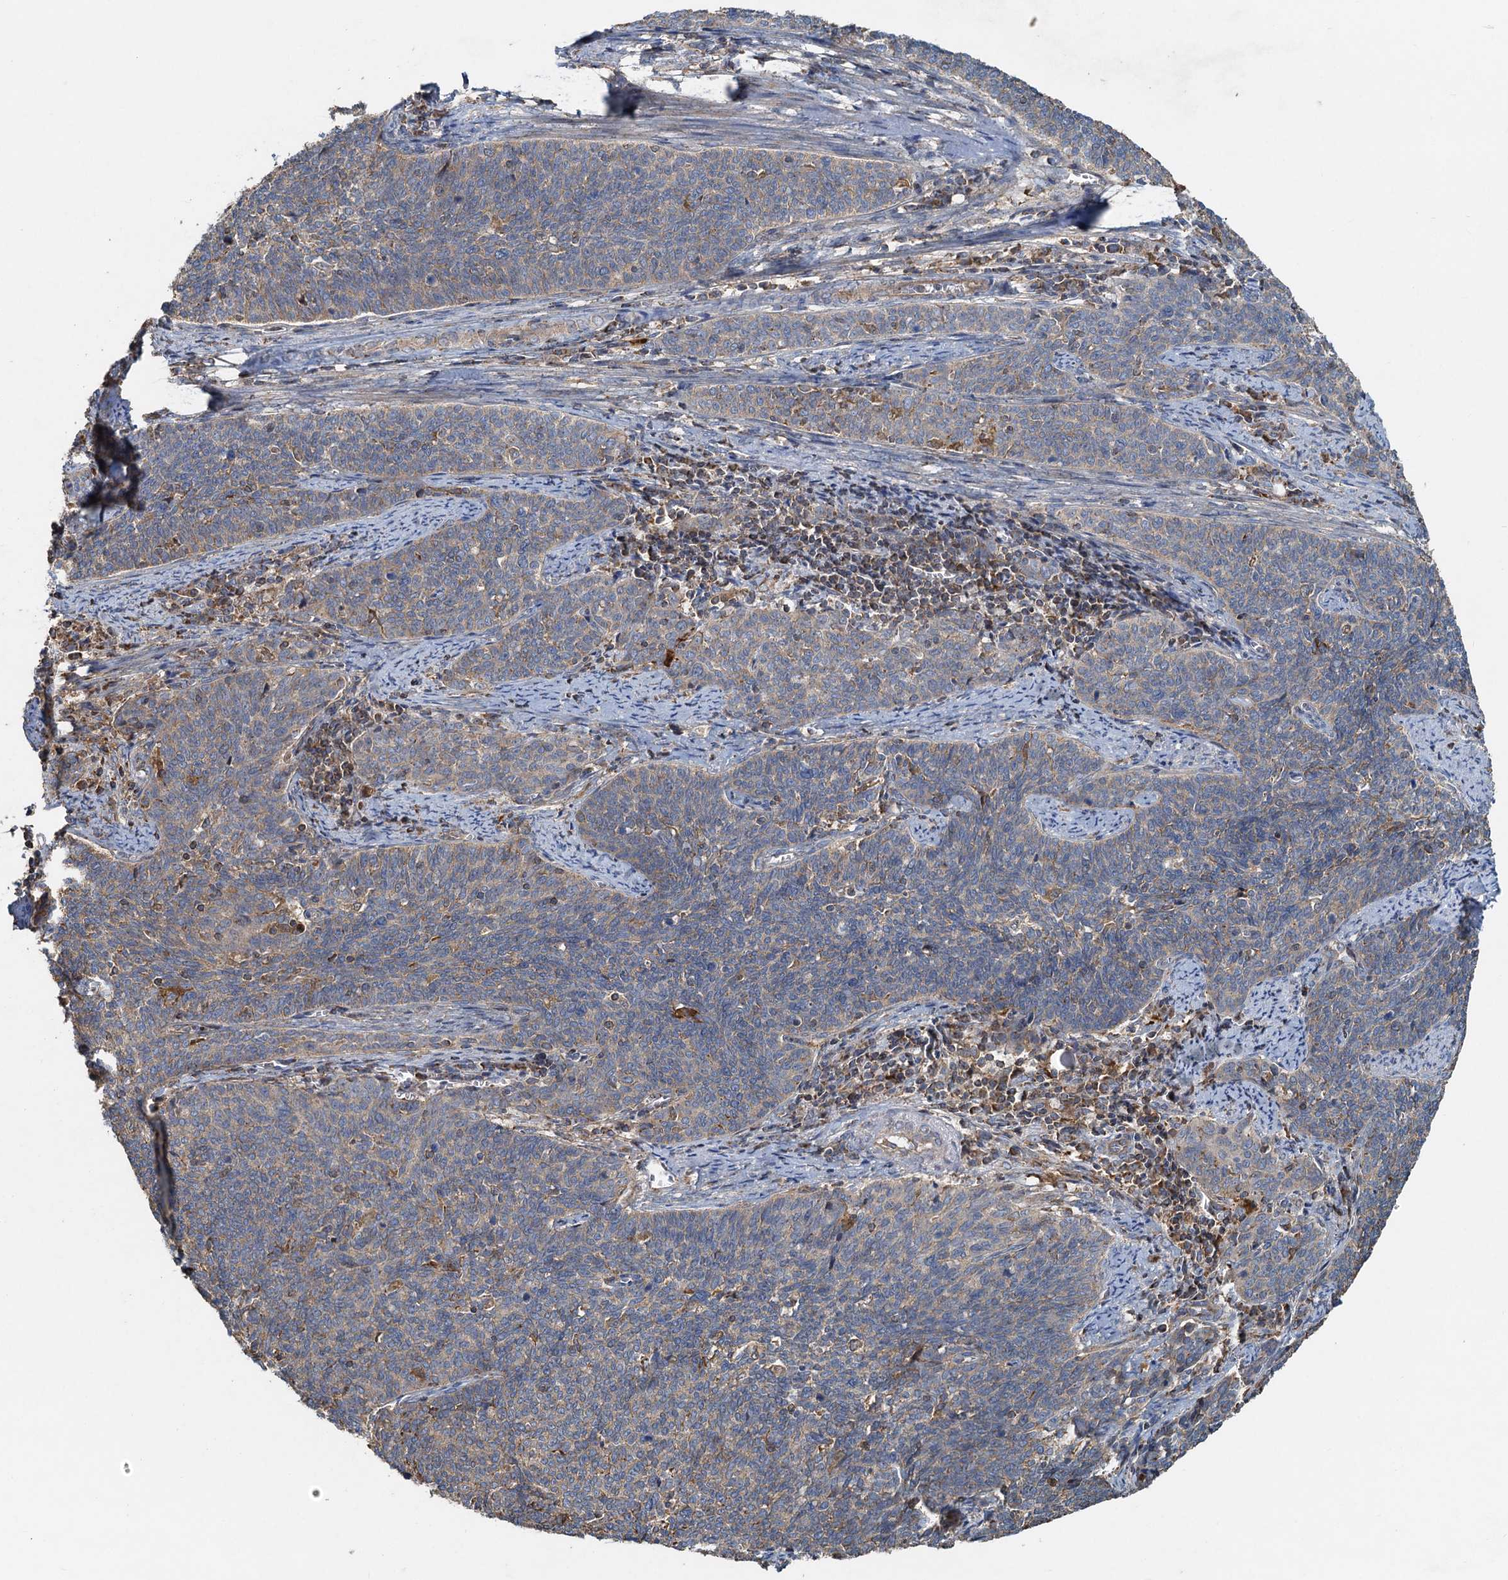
{"staining": {"intensity": "weak", "quantity": "<25%", "location": "cytoplasmic/membranous"}, "tissue": "cervical cancer", "cell_type": "Tumor cells", "image_type": "cancer", "snomed": [{"axis": "morphology", "description": "Squamous cell carcinoma, NOS"}, {"axis": "topography", "description": "Cervix"}], "caption": "A high-resolution micrograph shows immunohistochemistry (IHC) staining of squamous cell carcinoma (cervical), which demonstrates no significant expression in tumor cells.", "gene": "SDS", "patient": {"sex": "female", "age": 39}}